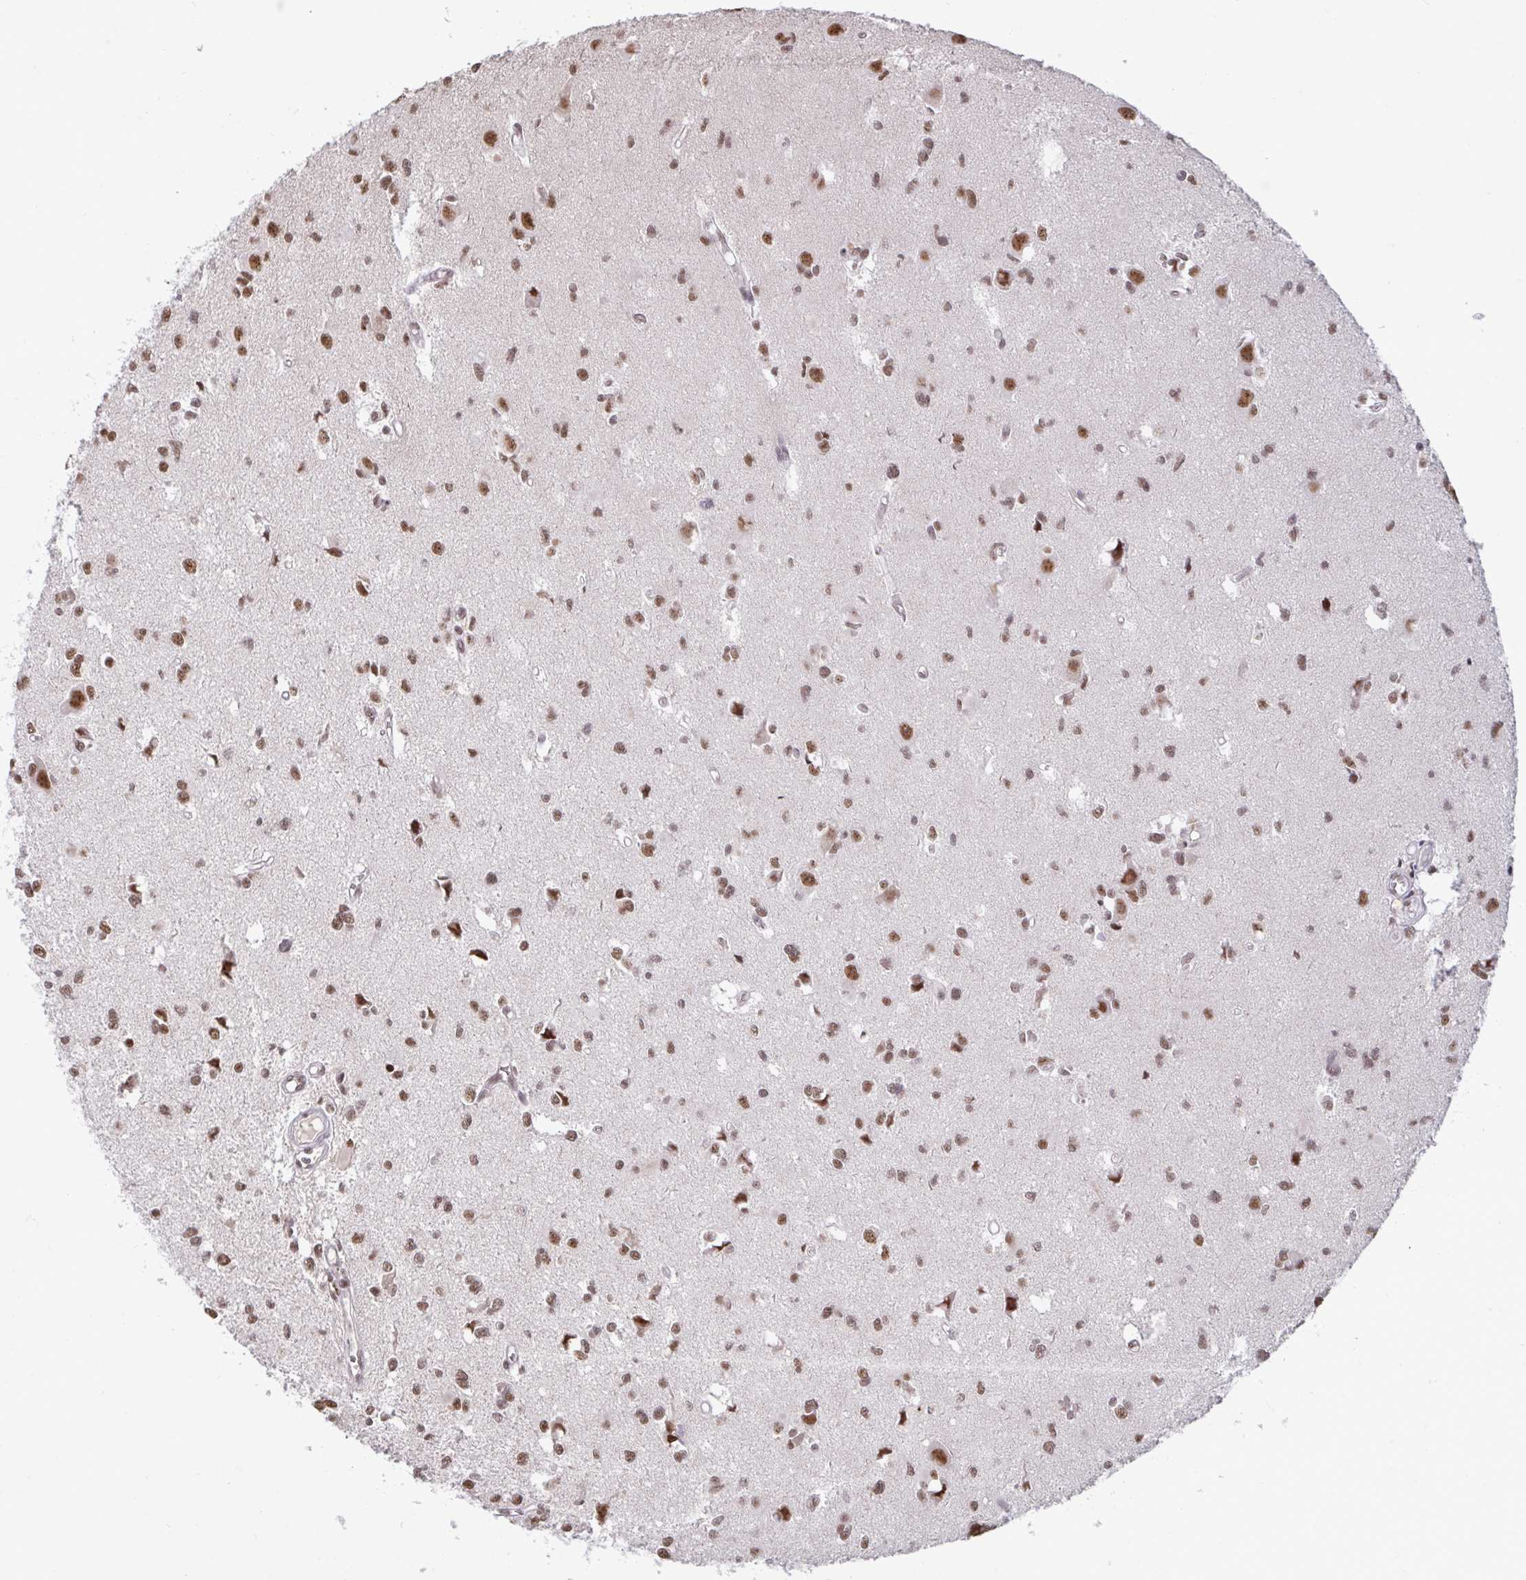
{"staining": {"intensity": "moderate", "quantity": ">75%", "location": "nuclear"}, "tissue": "glioma", "cell_type": "Tumor cells", "image_type": "cancer", "snomed": [{"axis": "morphology", "description": "Glioma, malignant, High grade"}, {"axis": "topography", "description": "Brain"}], "caption": "Immunohistochemistry histopathology image of neoplastic tissue: high-grade glioma (malignant) stained using immunohistochemistry displays medium levels of moderate protein expression localized specifically in the nuclear of tumor cells, appearing as a nuclear brown color.", "gene": "PUF60", "patient": {"sex": "male", "age": 23}}